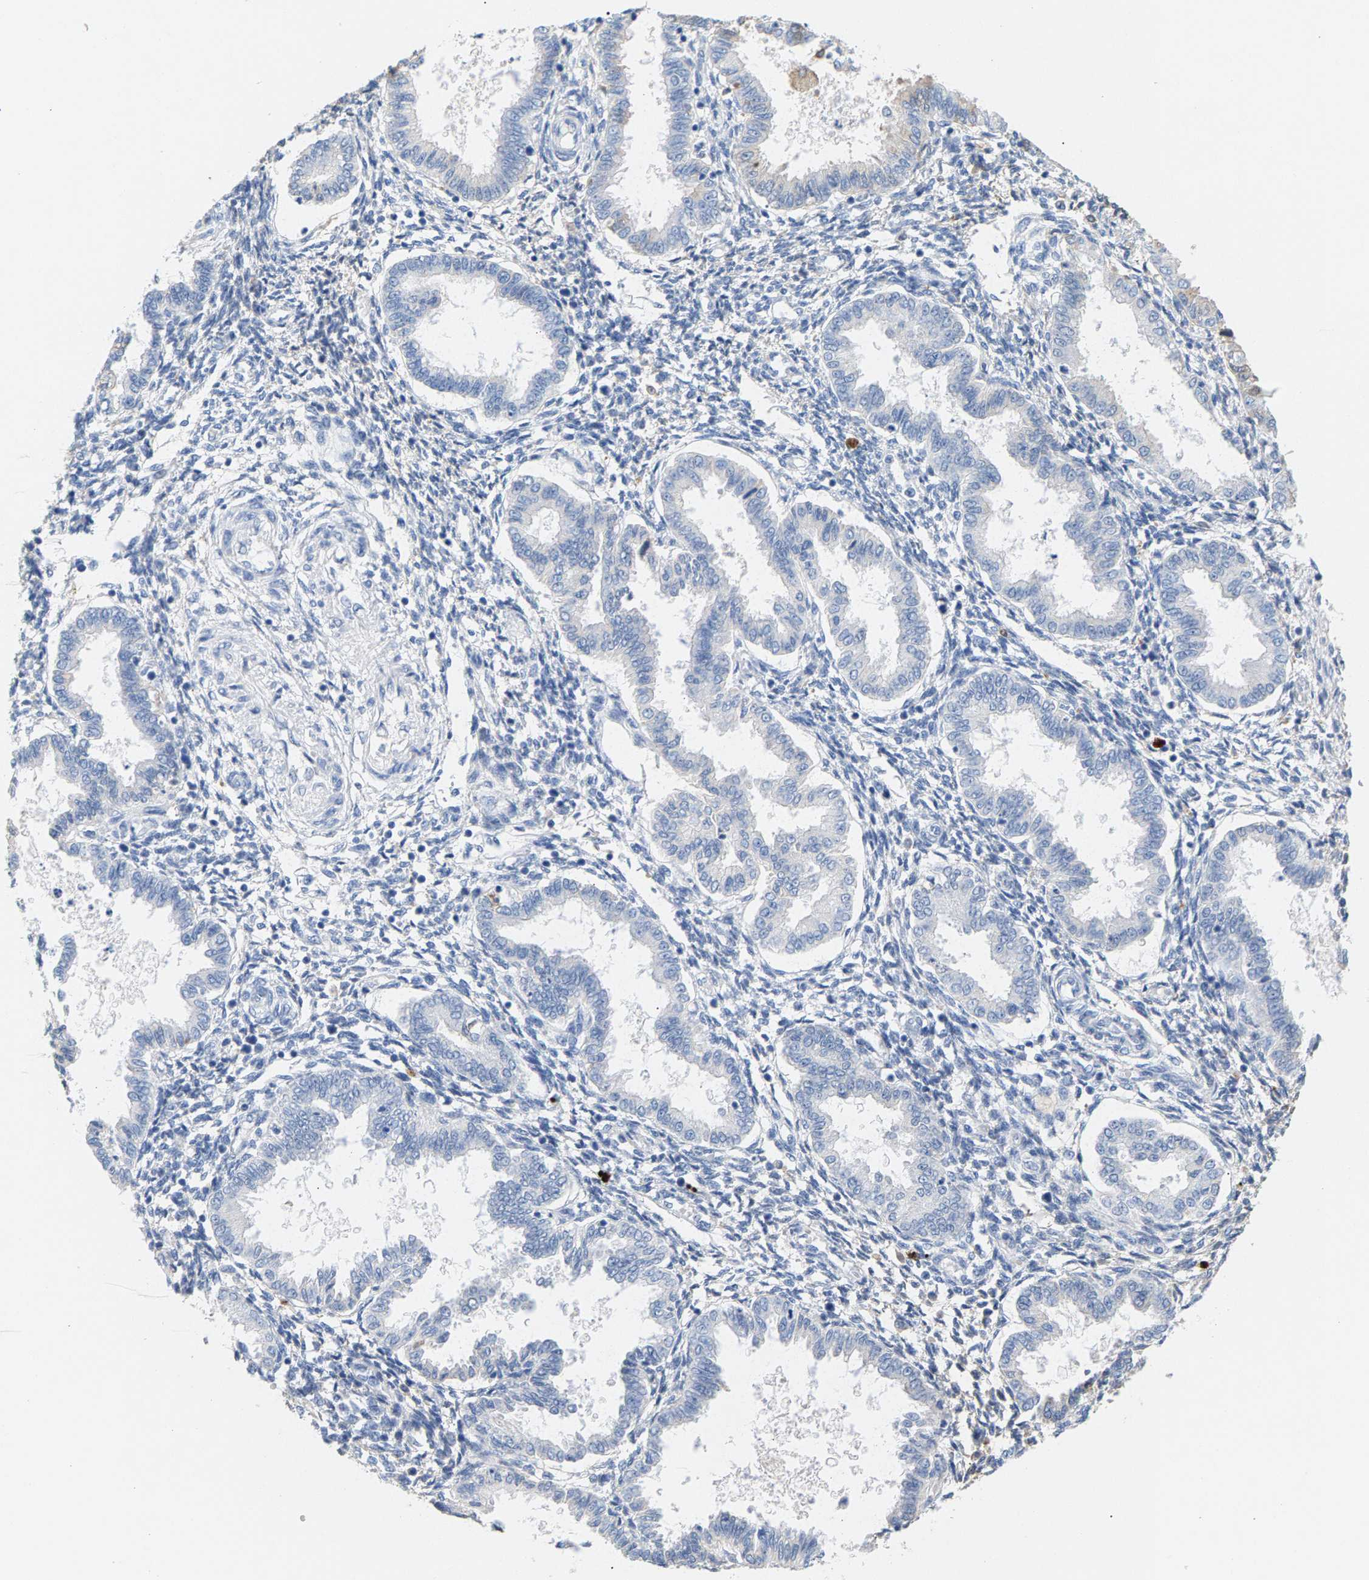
{"staining": {"intensity": "negative", "quantity": "none", "location": "none"}, "tissue": "endometrium", "cell_type": "Cells in endometrial stroma", "image_type": "normal", "snomed": [{"axis": "morphology", "description": "Normal tissue, NOS"}, {"axis": "topography", "description": "Endometrium"}], "caption": "An image of endometrium stained for a protein shows no brown staining in cells in endometrial stroma.", "gene": "APOH", "patient": {"sex": "female", "age": 33}}